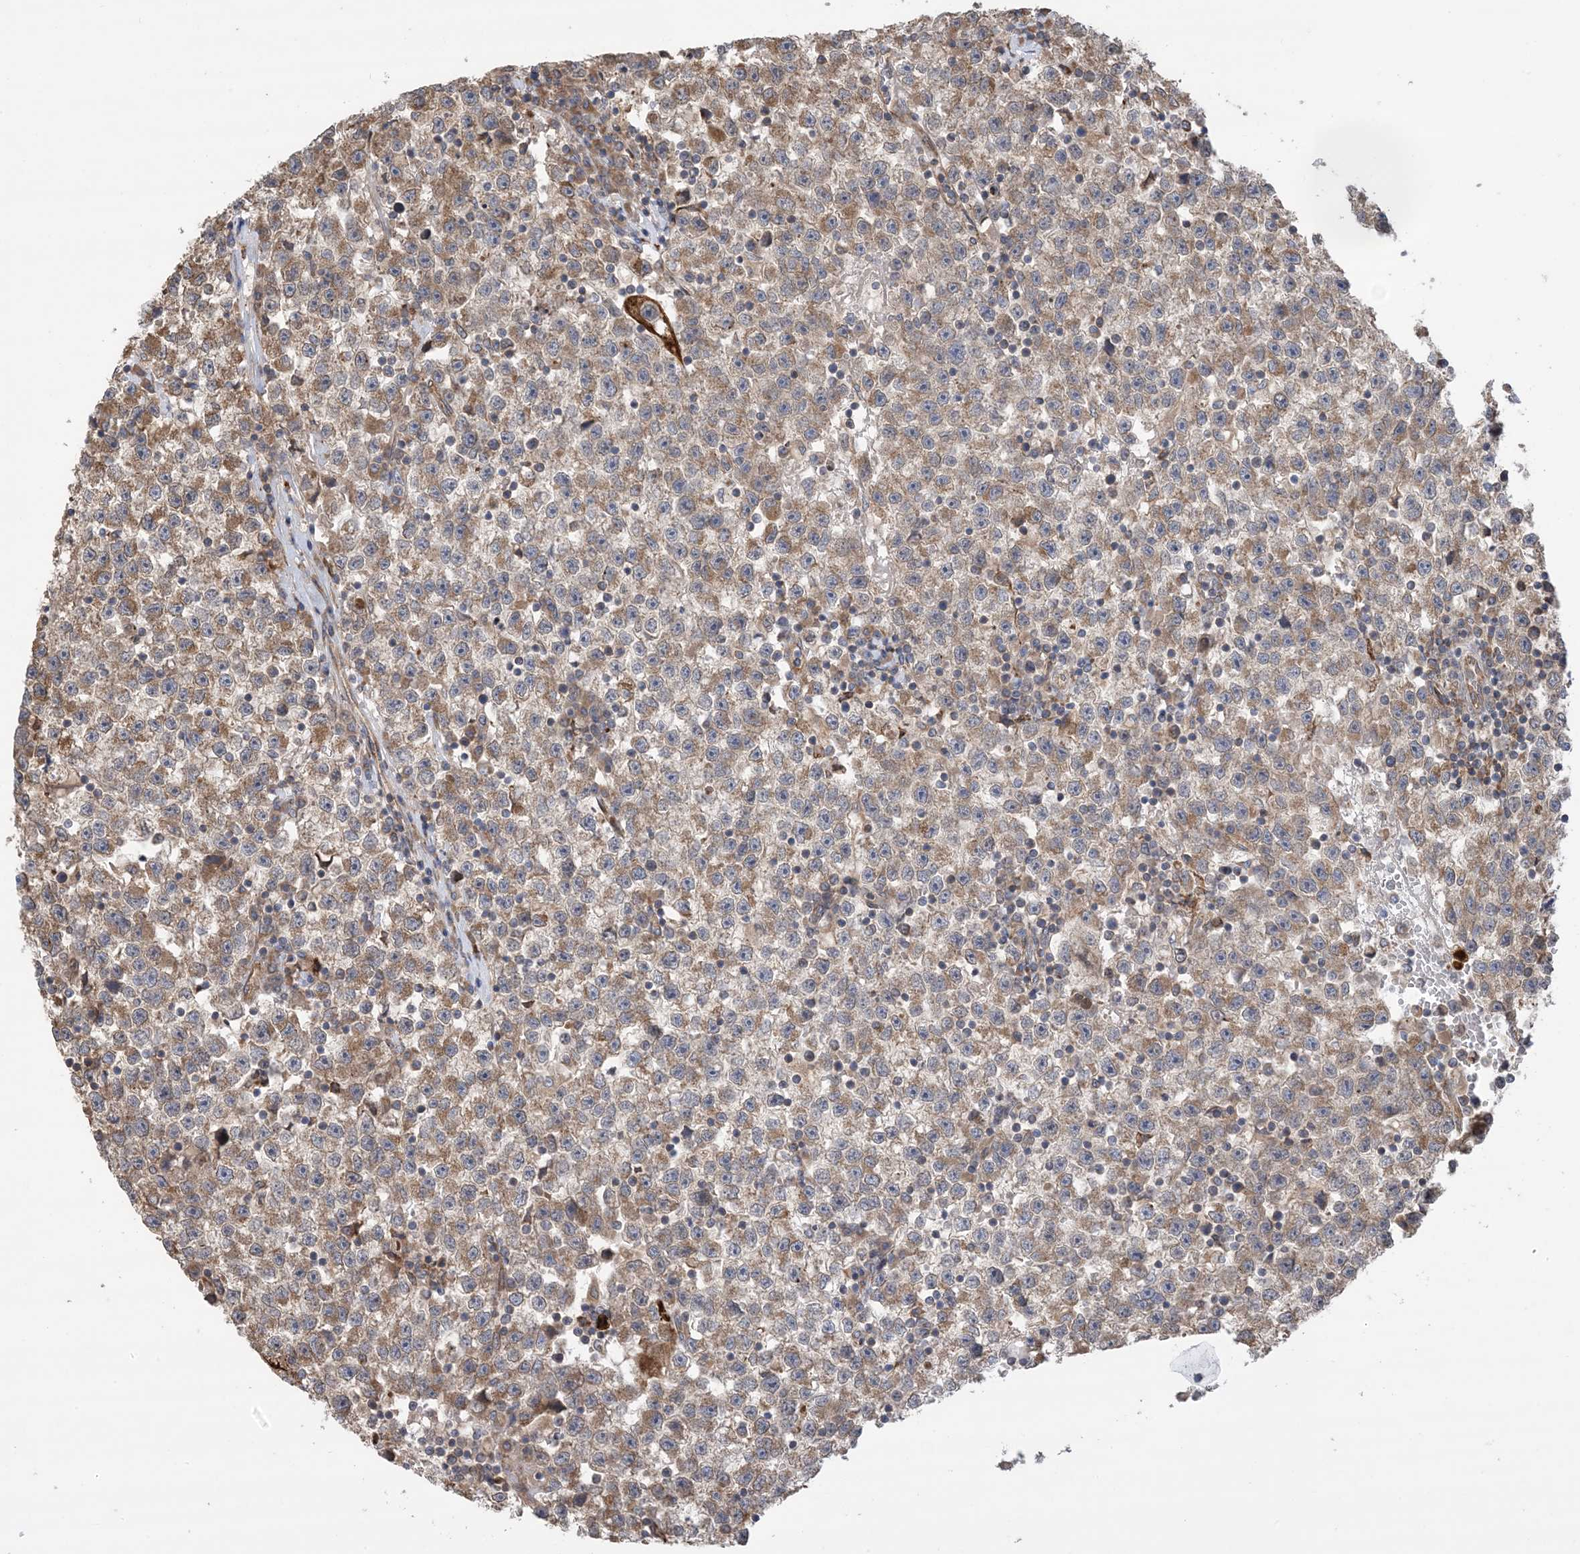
{"staining": {"intensity": "moderate", "quantity": ">75%", "location": "cytoplasmic/membranous"}, "tissue": "testis cancer", "cell_type": "Tumor cells", "image_type": "cancer", "snomed": [{"axis": "morphology", "description": "Seminoma, NOS"}, {"axis": "topography", "description": "Testis"}], "caption": "DAB immunohistochemical staining of human testis cancer reveals moderate cytoplasmic/membranous protein expression in about >75% of tumor cells.", "gene": "CLEC16A", "patient": {"sex": "male", "age": 22}}